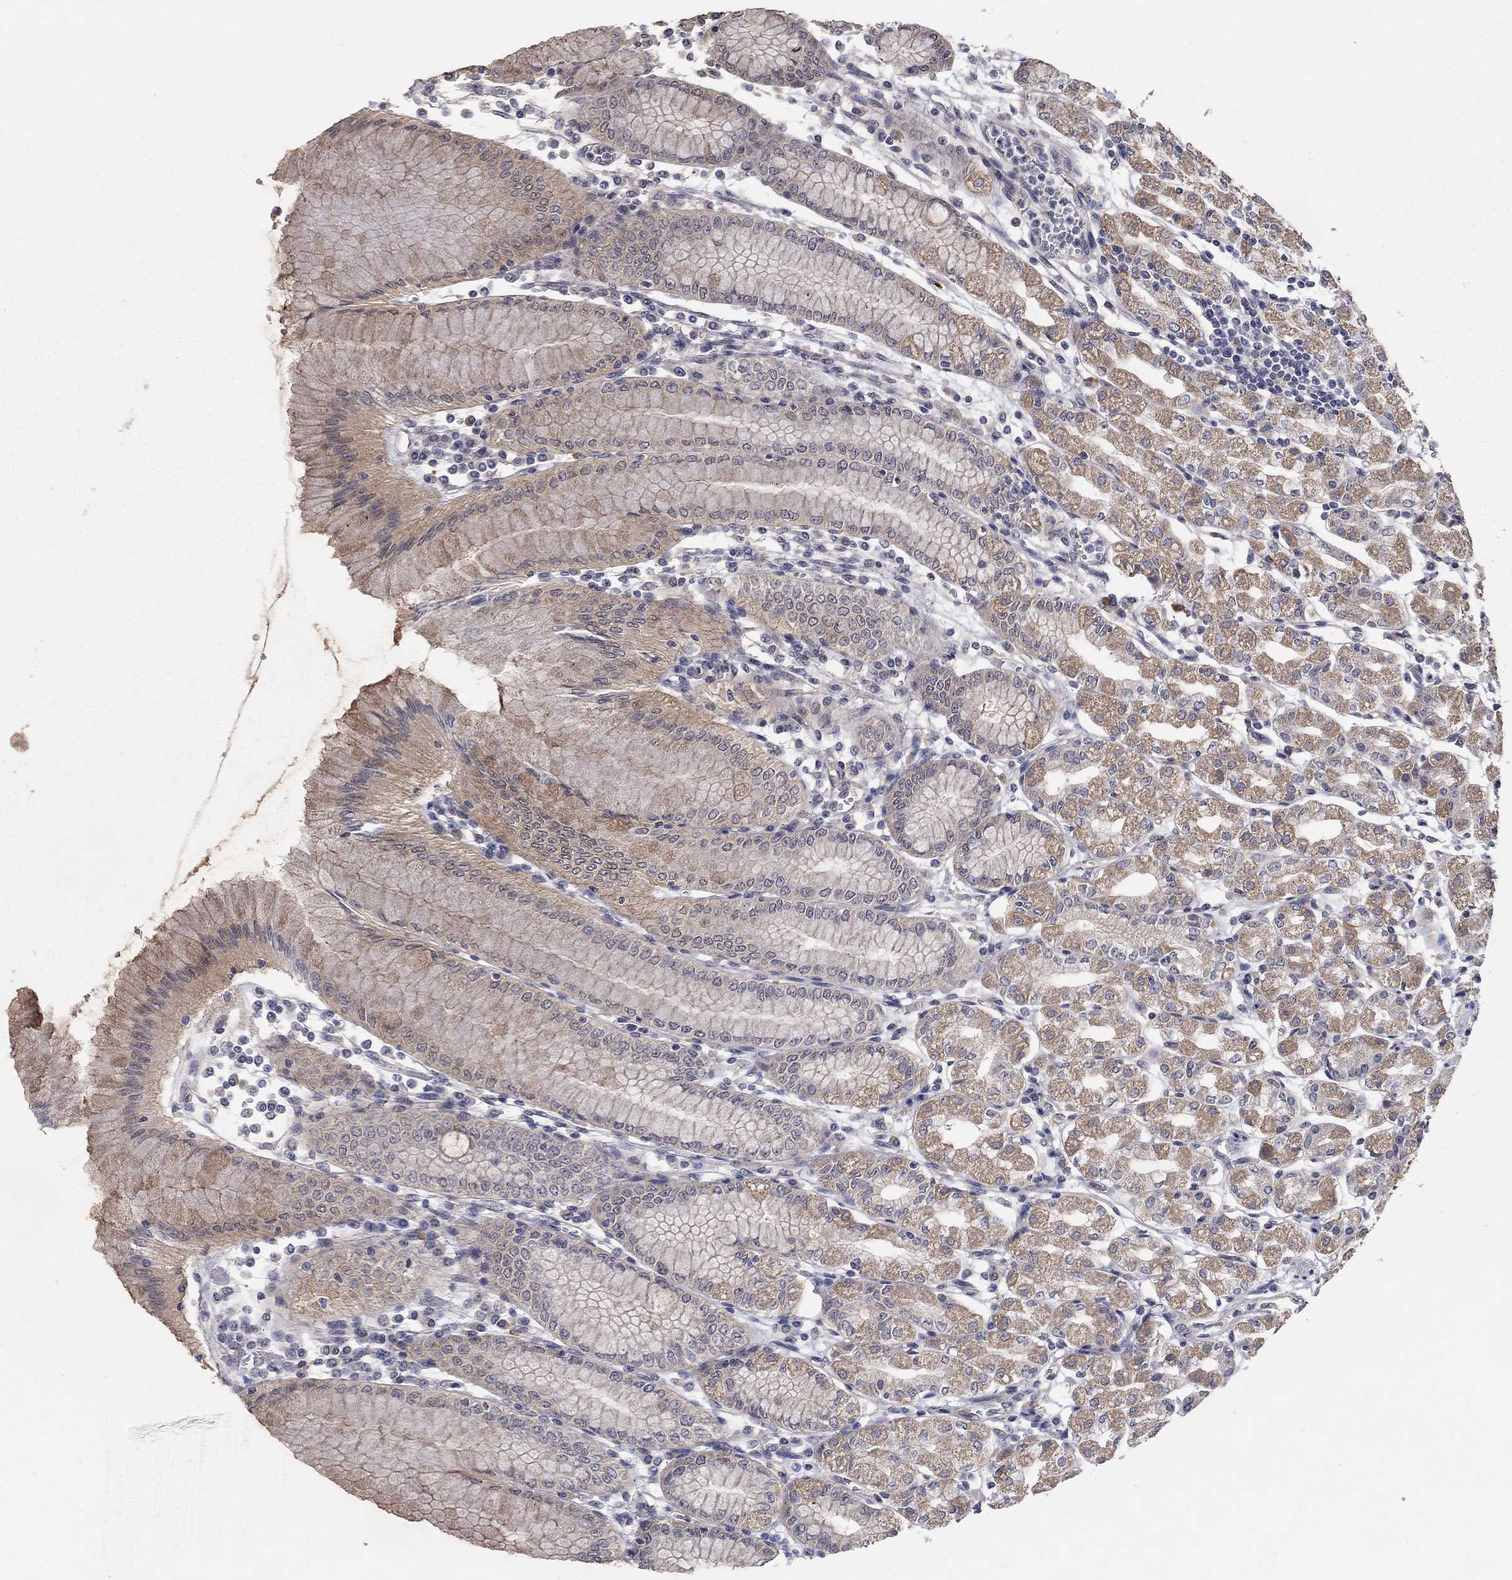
{"staining": {"intensity": "moderate", "quantity": "25%-75%", "location": "cytoplasmic/membranous"}, "tissue": "stomach", "cell_type": "Glandular cells", "image_type": "normal", "snomed": [{"axis": "morphology", "description": "Normal tissue, NOS"}, {"axis": "topography", "description": "Skeletal muscle"}, {"axis": "topography", "description": "Stomach"}], "caption": "A brown stain labels moderate cytoplasmic/membranous expression of a protein in glandular cells of unremarkable human stomach.", "gene": "WASF3", "patient": {"sex": "female", "age": 57}}